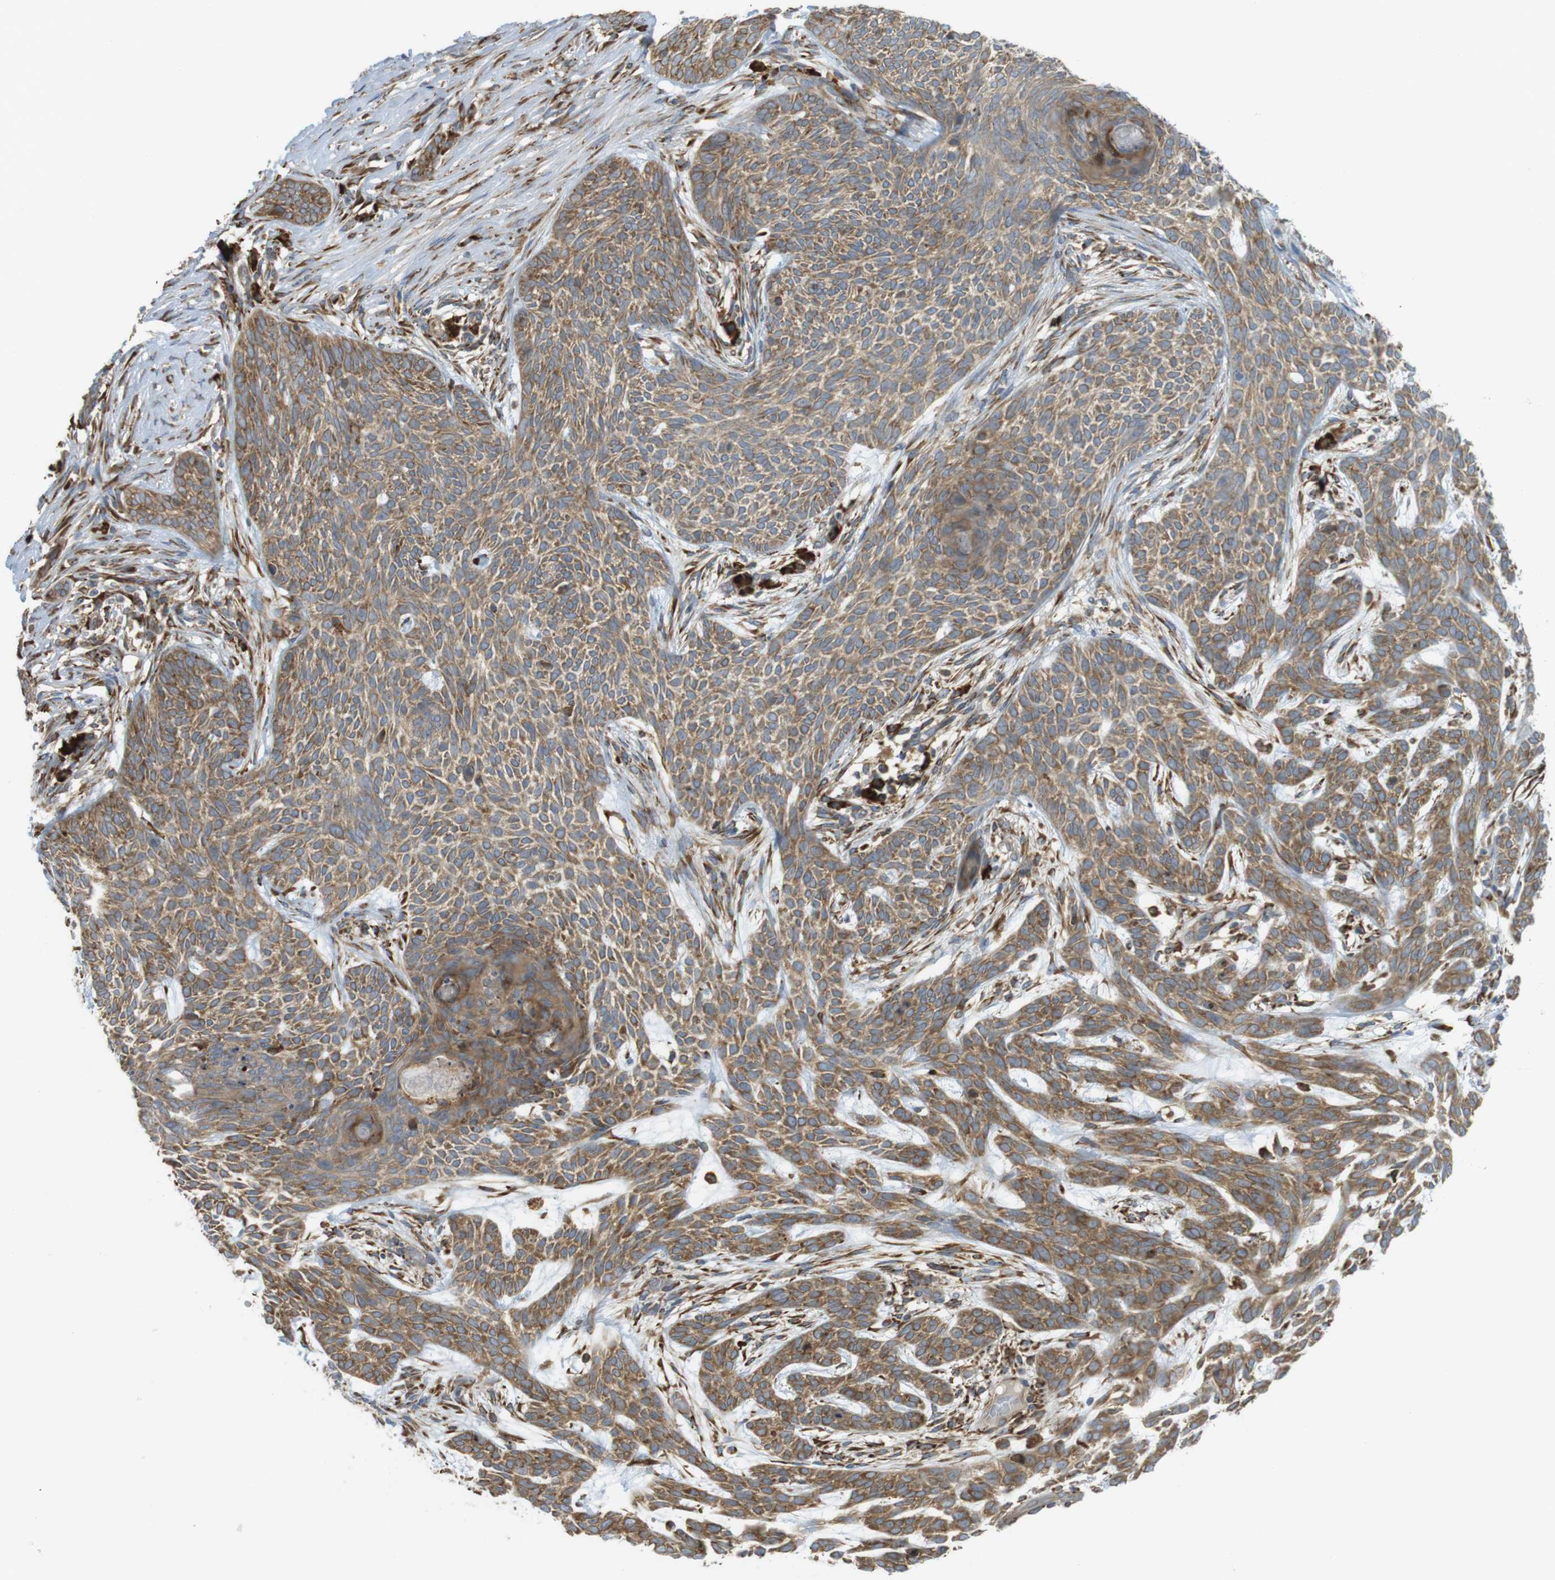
{"staining": {"intensity": "moderate", "quantity": ">75%", "location": "cytoplasmic/membranous"}, "tissue": "skin cancer", "cell_type": "Tumor cells", "image_type": "cancer", "snomed": [{"axis": "morphology", "description": "Basal cell carcinoma"}, {"axis": "topography", "description": "Skin"}], "caption": "Skin cancer tissue exhibits moderate cytoplasmic/membranous staining in about >75% of tumor cells, visualized by immunohistochemistry. (Brightfield microscopy of DAB IHC at high magnification).", "gene": "MBOAT2", "patient": {"sex": "female", "age": 59}}